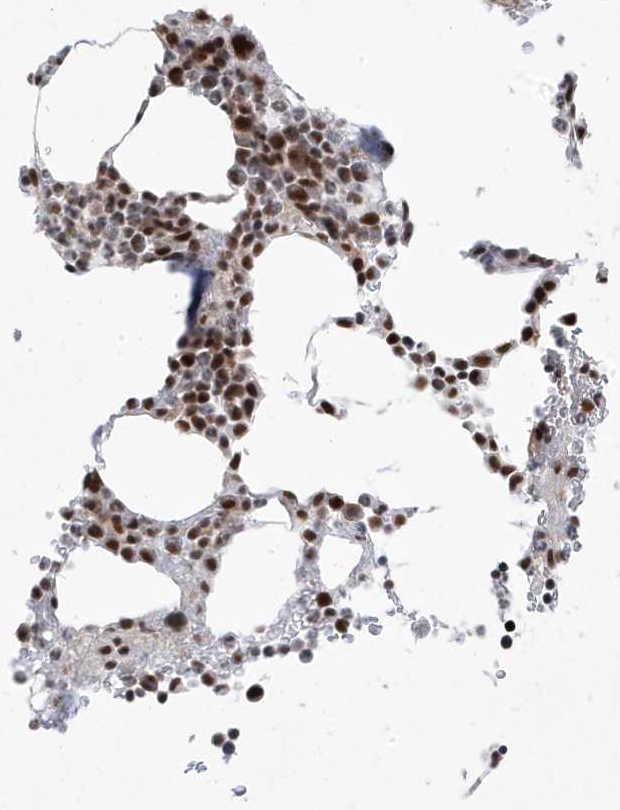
{"staining": {"intensity": "strong", "quantity": "25%-75%", "location": "nuclear"}, "tissue": "bone marrow", "cell_type": "Hematopoietic cells", "image_type": "normal", "snomed": [{"axis": "morphology", "description": "Normal tissue, NOS"}, {"axis": "topography", "description": "Bone marrow"}], "caption": "Normal bone marrow displays strong nuclear staining in approximately 25%-75% of hematopoietic cells.", "gene": "MTREX", "patient": {"sex": "male"}}